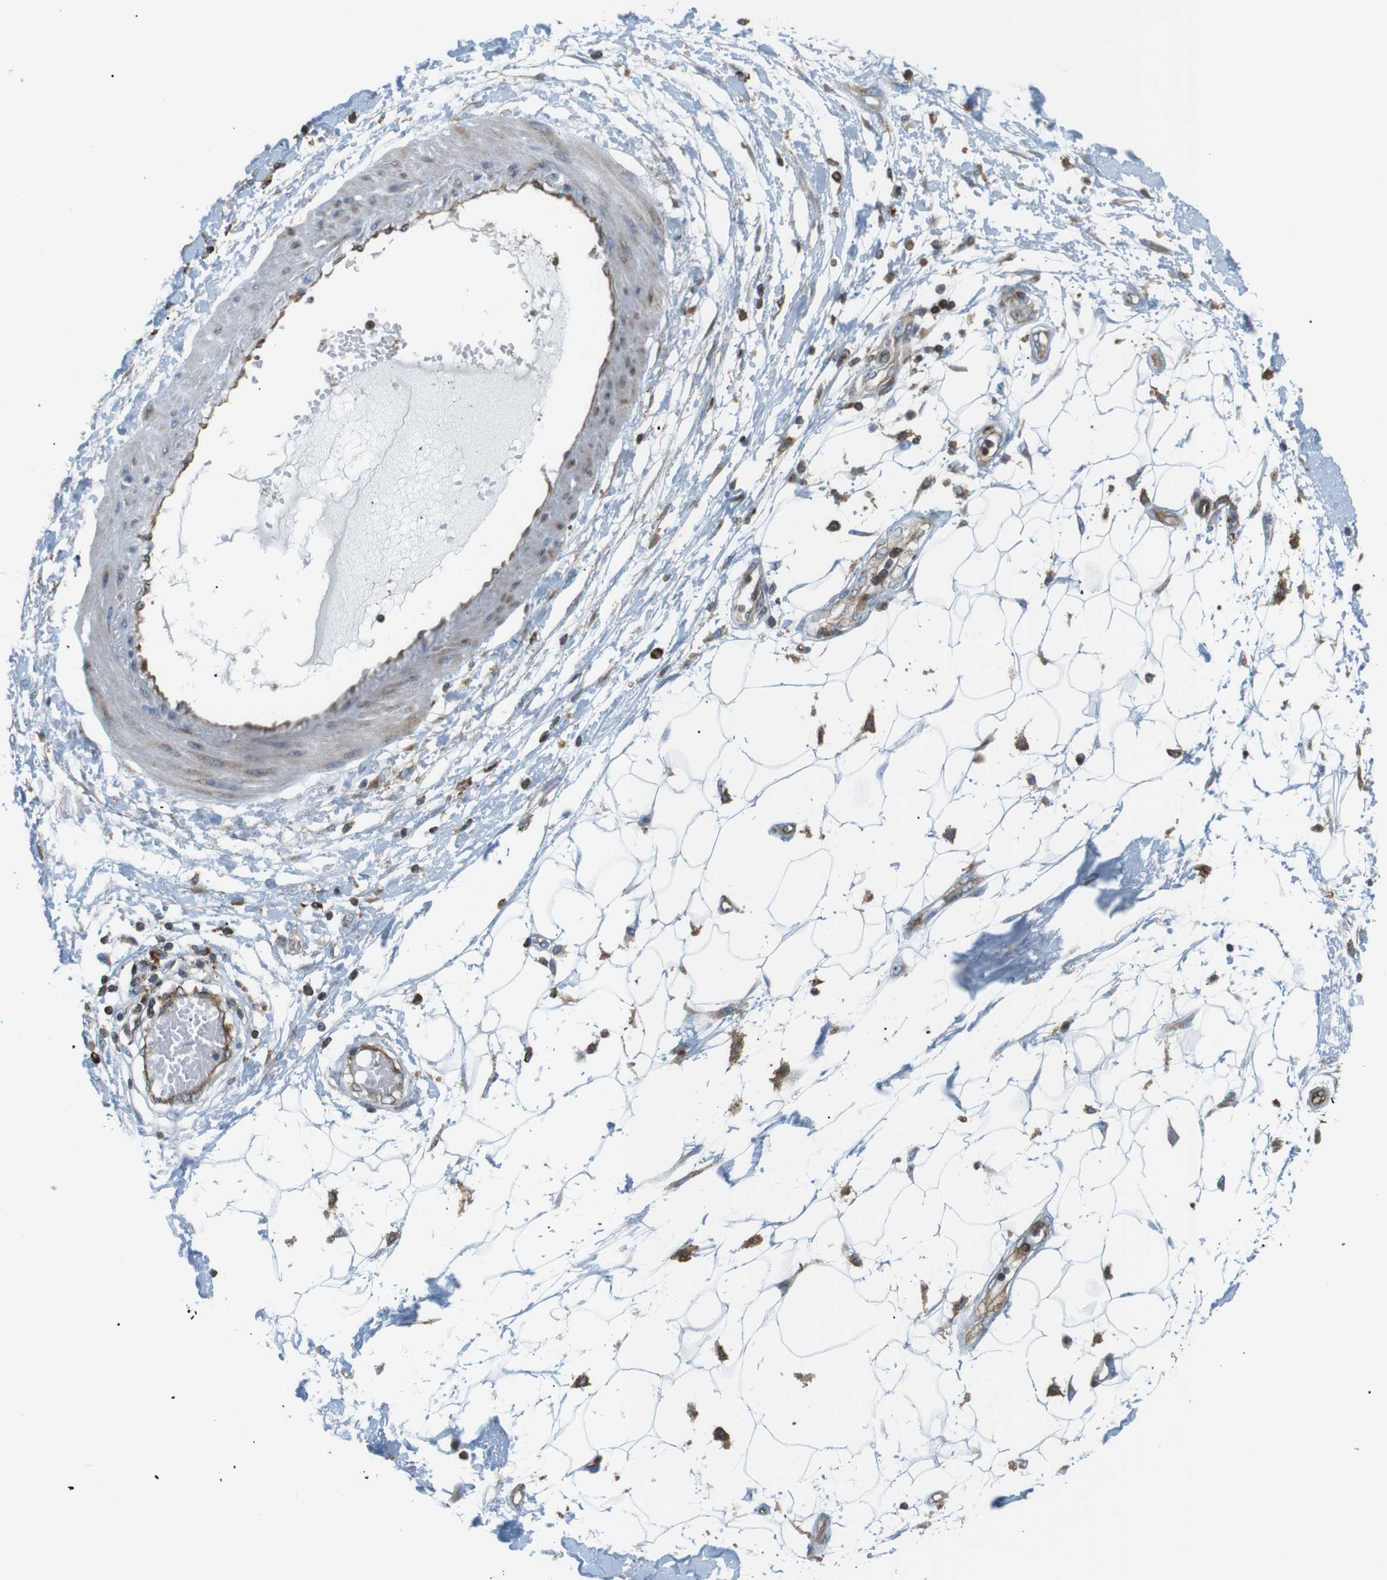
{"staining": {"intensity": "negative", "quantity": "none", "location": "none"}, "tissue": "adipose tissue", "cell_type": "Adipocytes", "image_type": "normal", "snomed": [{"axis": "morphology", "description": "Normal tissue, NOS"}, {"axis": "morphology", "description": "Squamous cell carcinoma, NOS"}, {"axis": "topography", "description": "Skin"}, {"axis": "topography", "description": "Peripheral nerve tissue"}], "caption": "This is an IHC image of normal adipose tissue. There is no positivity in adipocytes.", "gene": "FLII", "patient": {"sex": "male", "age": 83}}